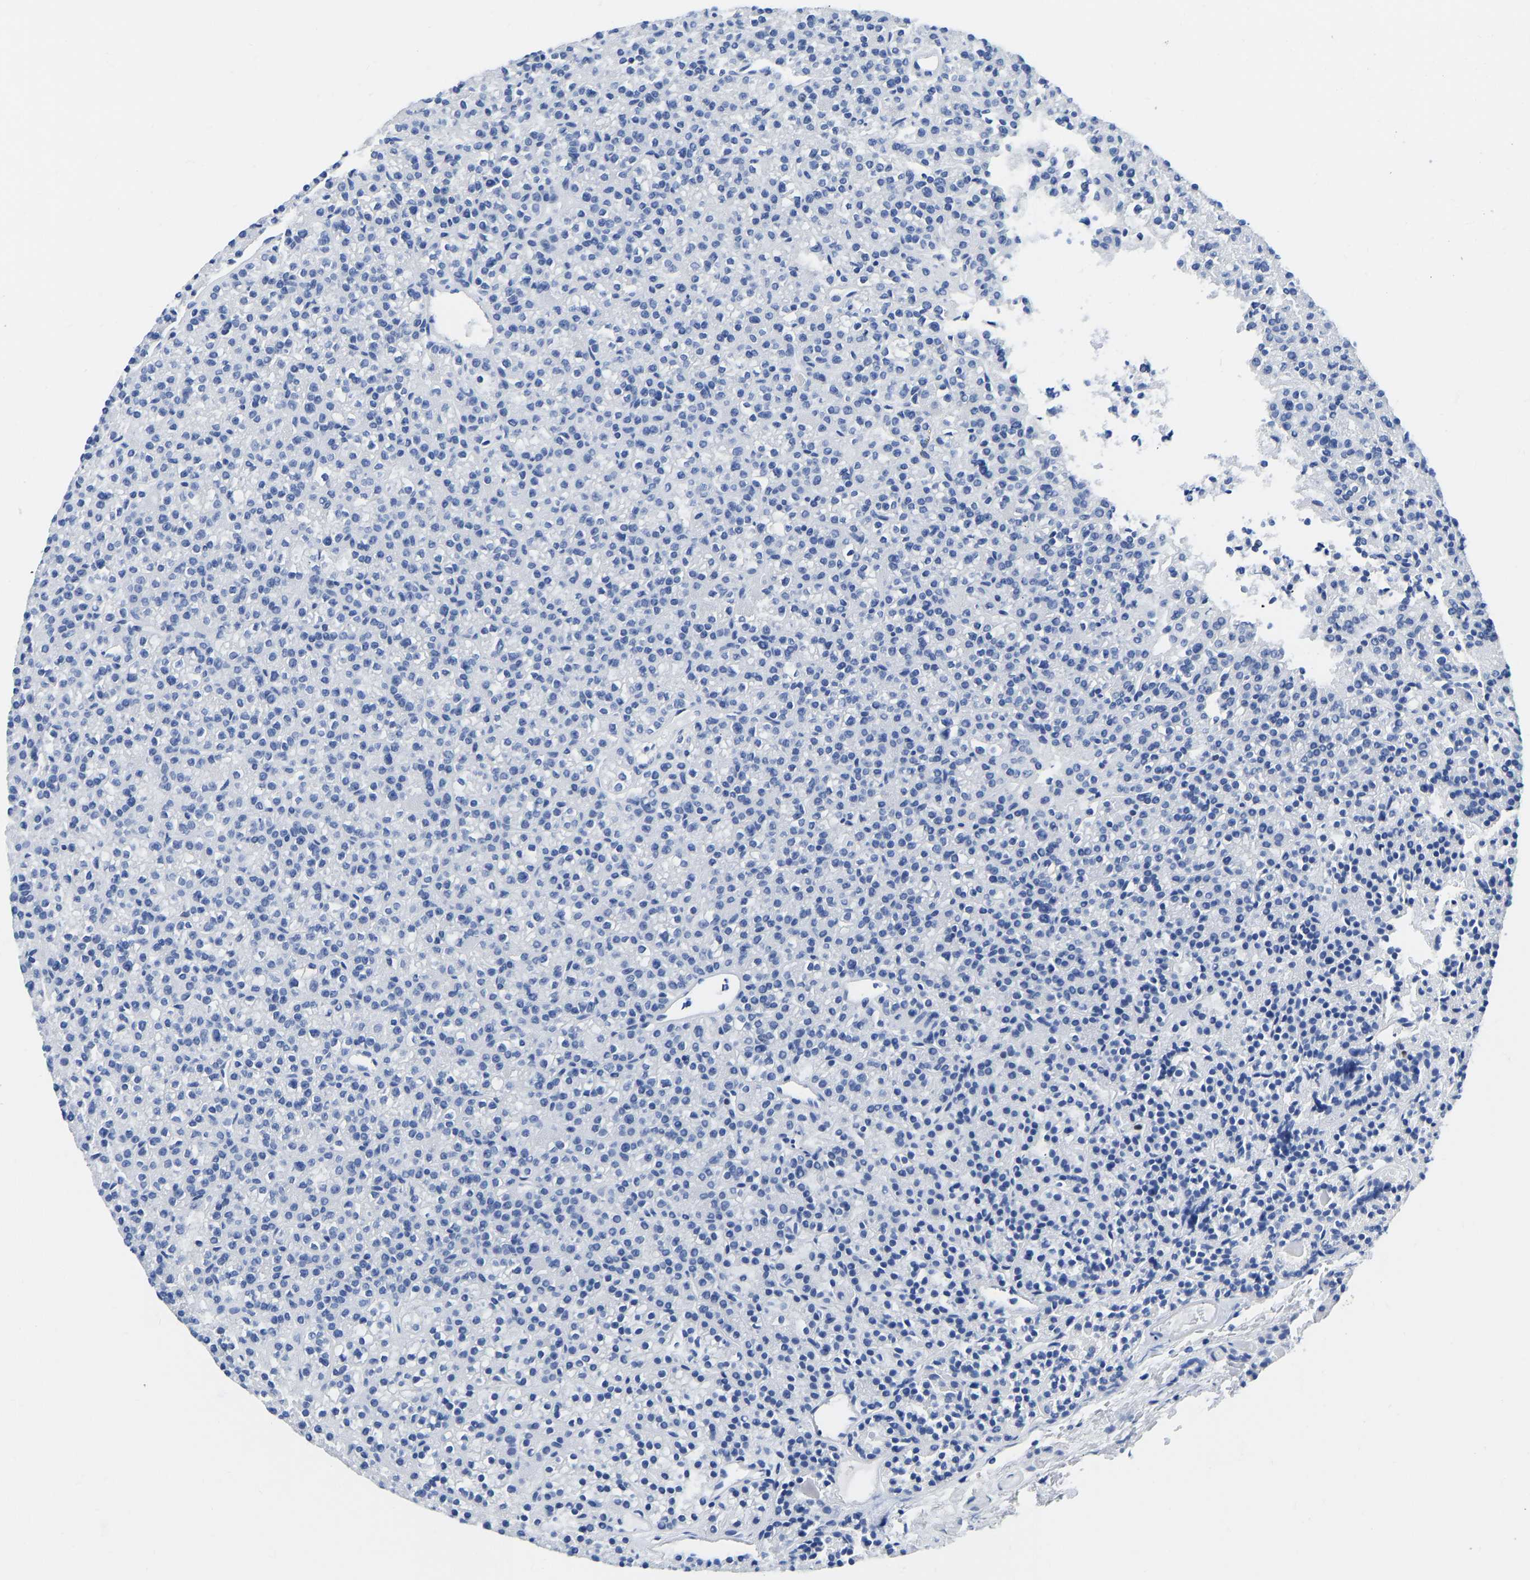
{"staining": {"intensity": "negative", "quantity": "none", "location": "none"}, "tissue": "parathyroid gland", "cell_type": "Glandular cells", "image_type": "normal", "snomed": [{"axis": "morphology", "description": "Normal tissue, NOS"}, {"axis": "morphology", "description": "Adenoma, NOS"}, {"axis": "topography", "description": "Parathyroid gland"}], "caption": "The immunohistochemistry micrograph has no significant positivity in glandular cells of parathyroid gland.", "gene": "TCF7", "patient": {"sex": "female", "age": 64}}